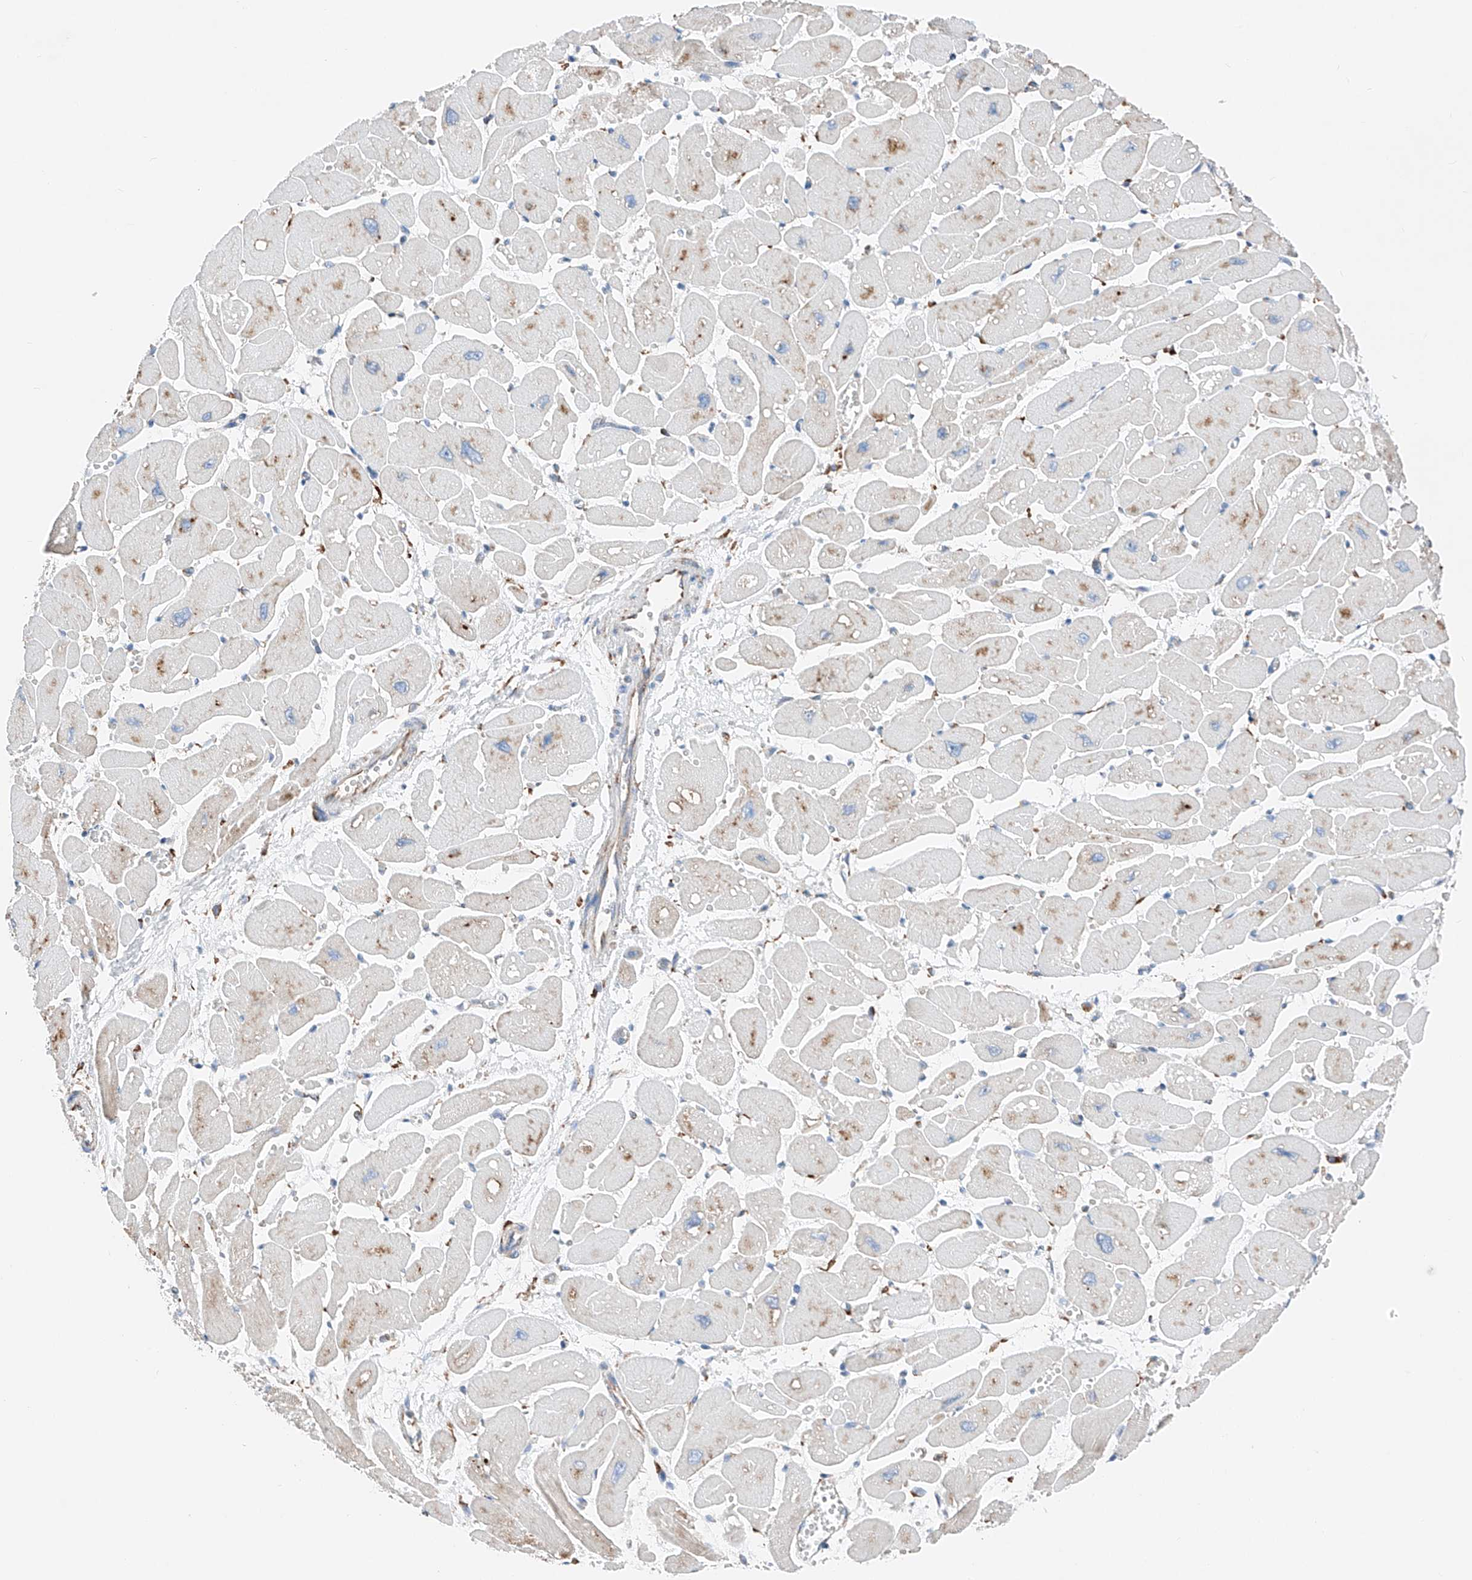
{"staining": {"intensity": "negative", "quantity": "none", "location": "none"}, "tissue": "heart muscle", "cell_type": "Cardiomyocytes", "image_type": "normal", "snomed": [{"axis": "morphology", "description": "Normal tissue, NOS"}, {"axis": "topography", "description": "Heart"}], "caption": "Normal heart muscle was stained to show a protein in brown. There is no significant staining in cardiomyocytes. (Immunohistochemistry (ihc), brightfield microscopy, high magnification).", "gene": "CRELD1", "patient": {"sex": "female", "age": 54}}